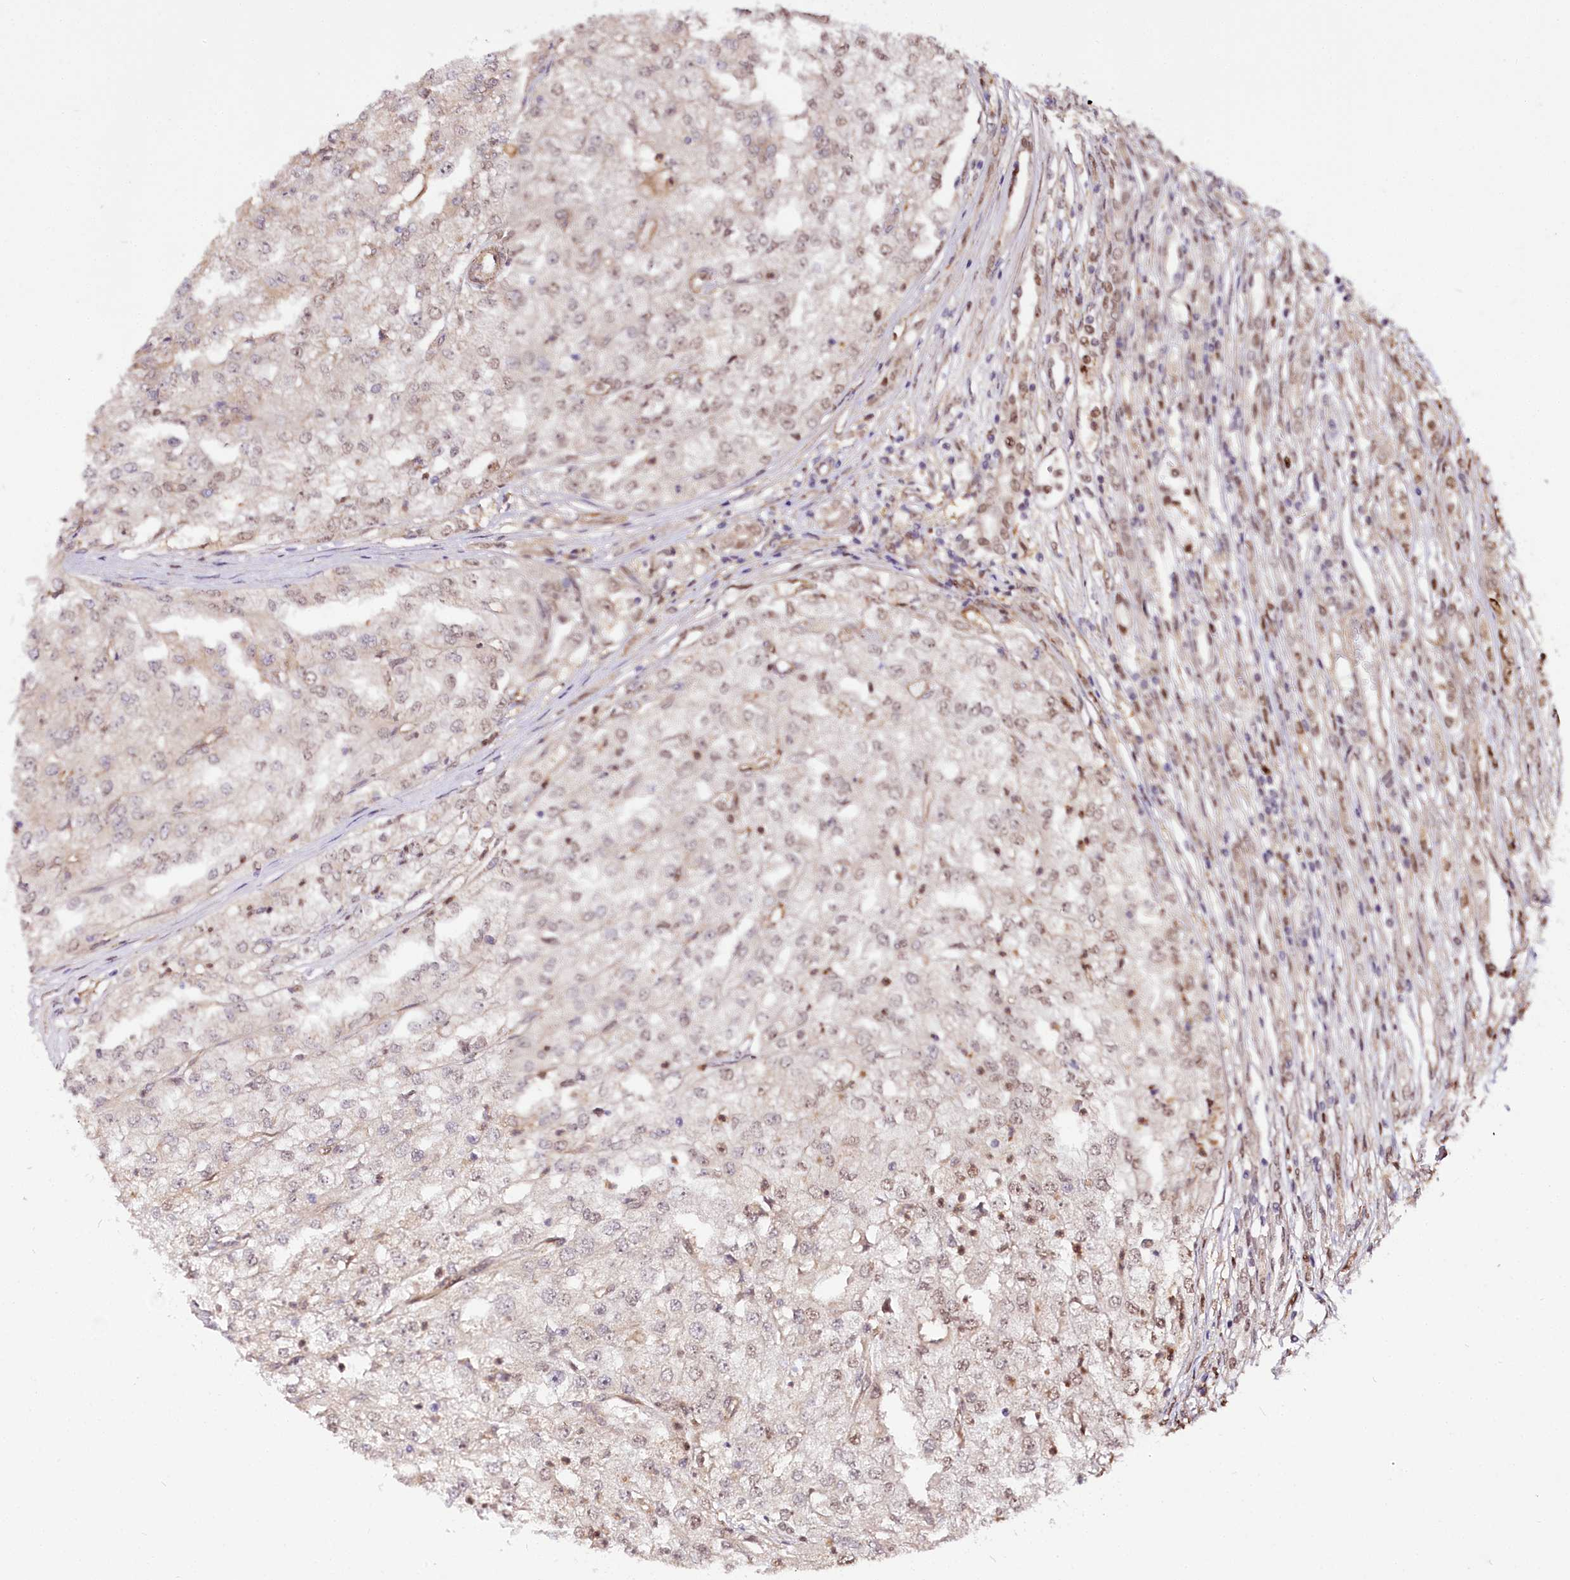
{"staining": {"intensity": "negative", "quantity": "none", "location": "none"}, "tissue": "renal cancer", "cell_type": "Tumor cells", "image_type": "cancer", "snomed": [{"axis": "morphology", "description": "Adenocarcinoma, NOS"}, {"axis": "topography", "description": "Kidney"}], "caption": "The histopathology image displays no staining of tumor cells in renal cancer (adenocarcinoma).", "gene": "GNL3L", "patient": {"sex": "female", "age": 54}}